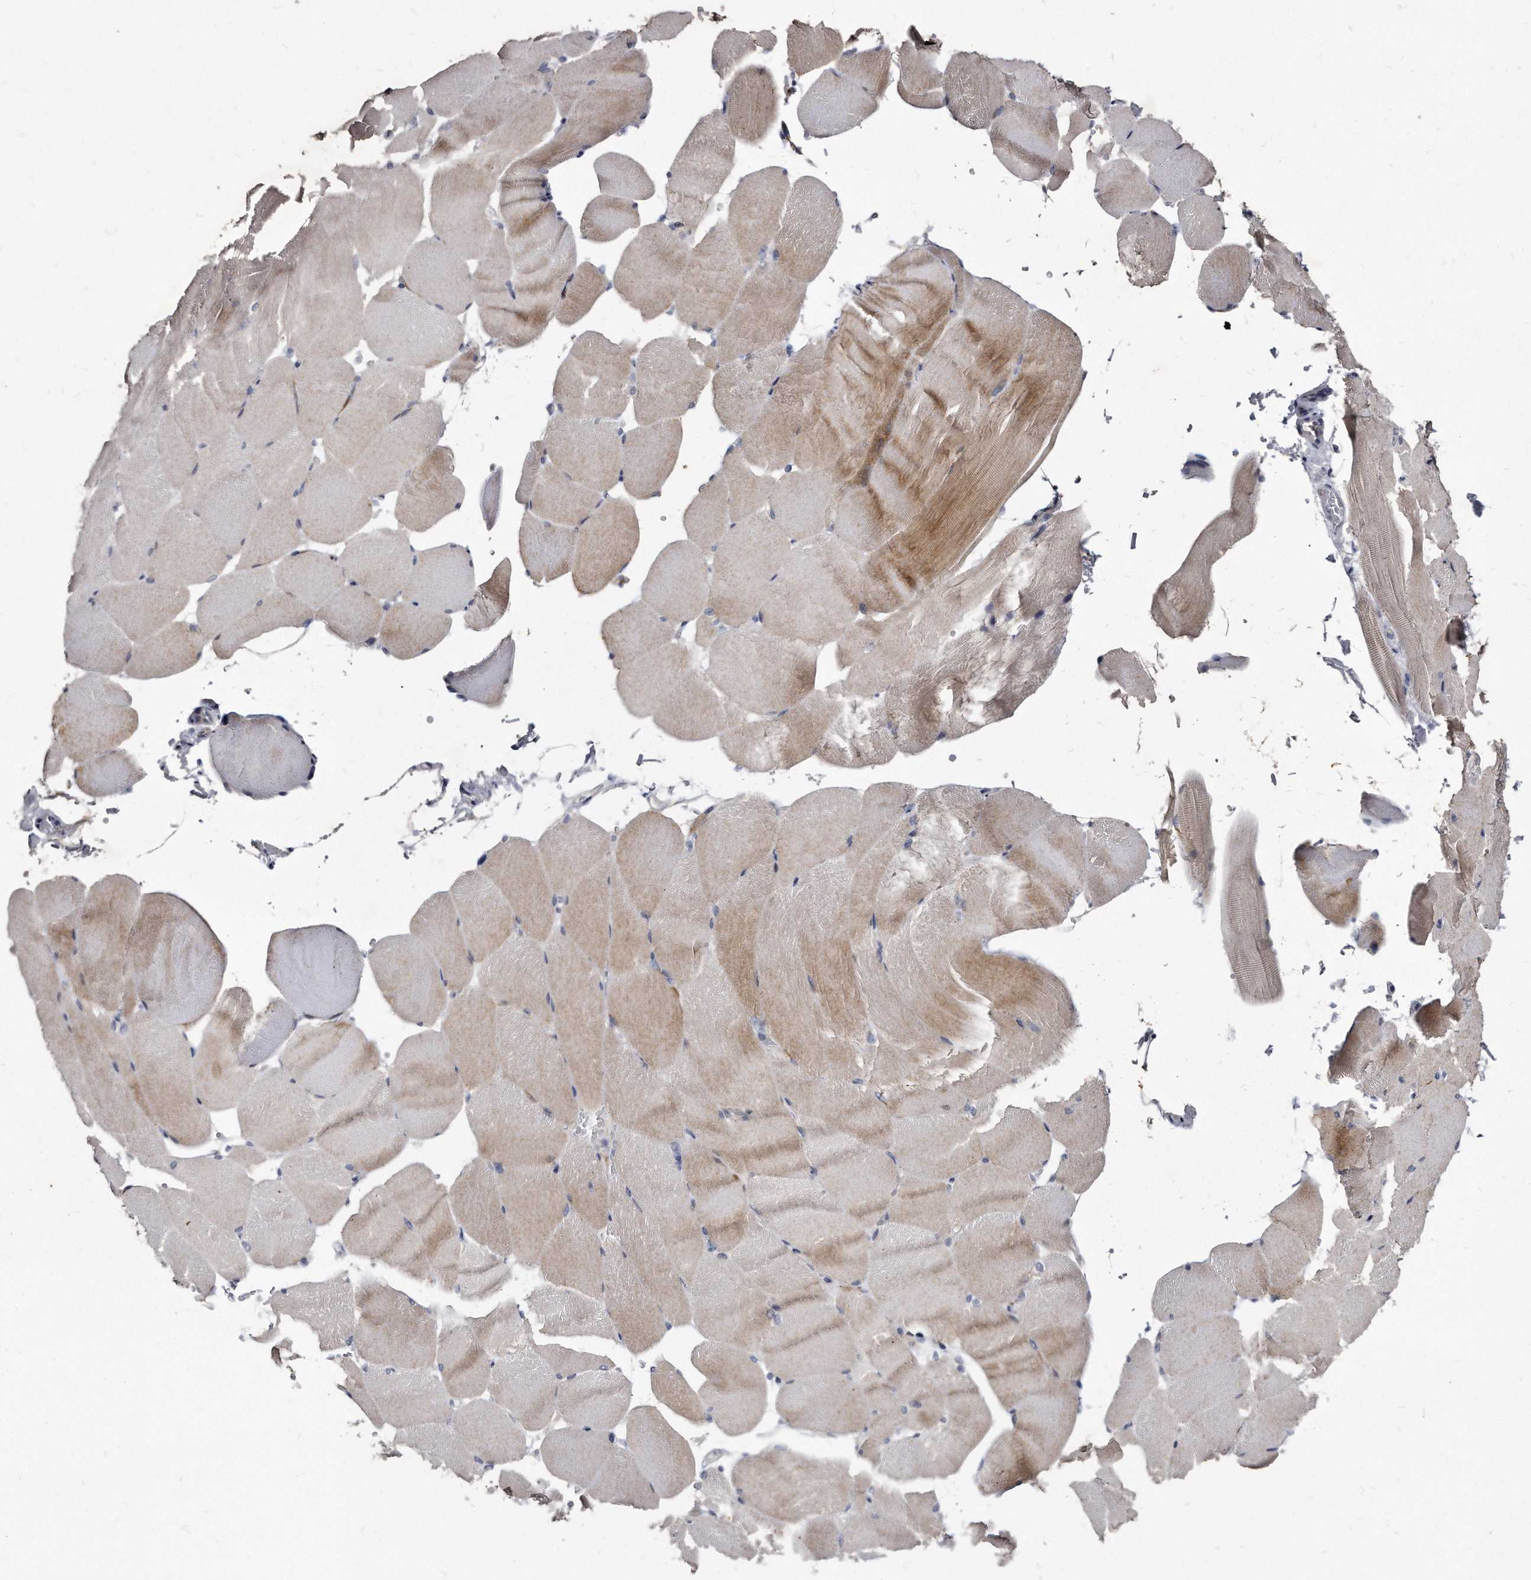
{"staining": {"intensity": "moderate", "quantity": "<25%", "location": "cytoplasmic/membranous"}, "tissue": "skeletal muscle", "cell_type": "Myocytes", "image_type": "normal", "snomed": [{"axis": "morphology", "description": "Normal tissue, NOS"}, {"axis": "topography", "description": "Skeletal muscle"}, {"axis": "topography", "description": "Parathyroid gland"}], "caption": "This micrograph demonstrates unremarkable skeletal muscle stained with immunohistochemistry (IHC) to label a protein in brown. The cytoplasmic/membranous of myocytes show moderate positivity for the protein. Nuclei are counter-stained blue.", "gene": "KLHDC3", "patient": {"sex": "female", "age": 37}}